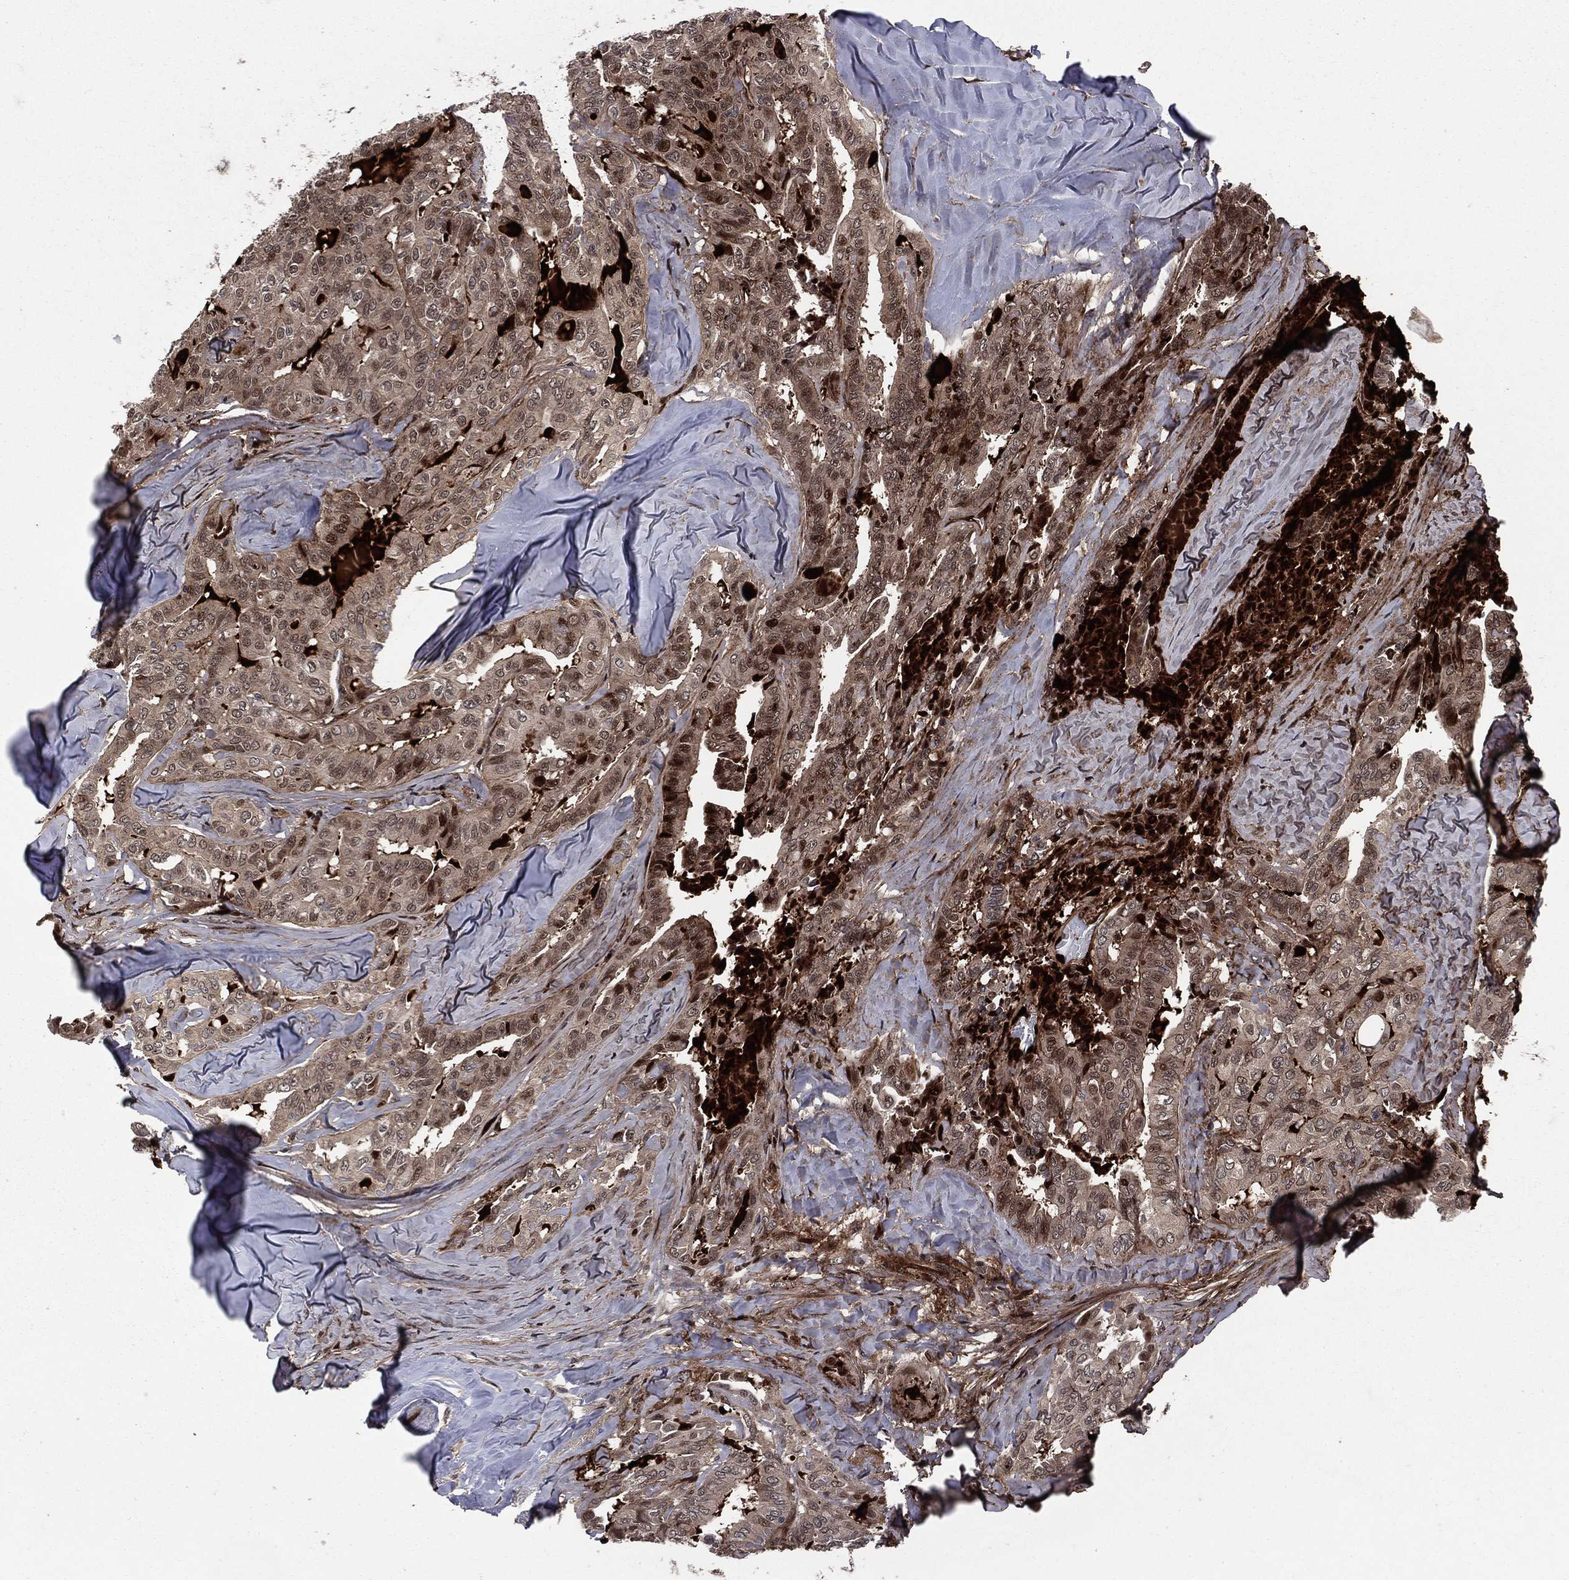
{"staining": {"intensity": "moderate", "quantity": "<25%", "location": "nuclear"}, "tissue": "thyroid cancer", "cell_type": "Tumor cells", "image_type": "cancer", "snomed": [{"axis": "morphology", "description": "Papillary adenocarcinoma, NOS"}, {"axis": "topography", "description": "Thyroid gland"}], "caption": "There is low levels of moderate nuclear expression in tumor cells of thyroid cancer, as demonstrated by immunohistochemical staining (brown color).", "gene": "SMAD4", "patient": {"sex": "female", "age": 68}}